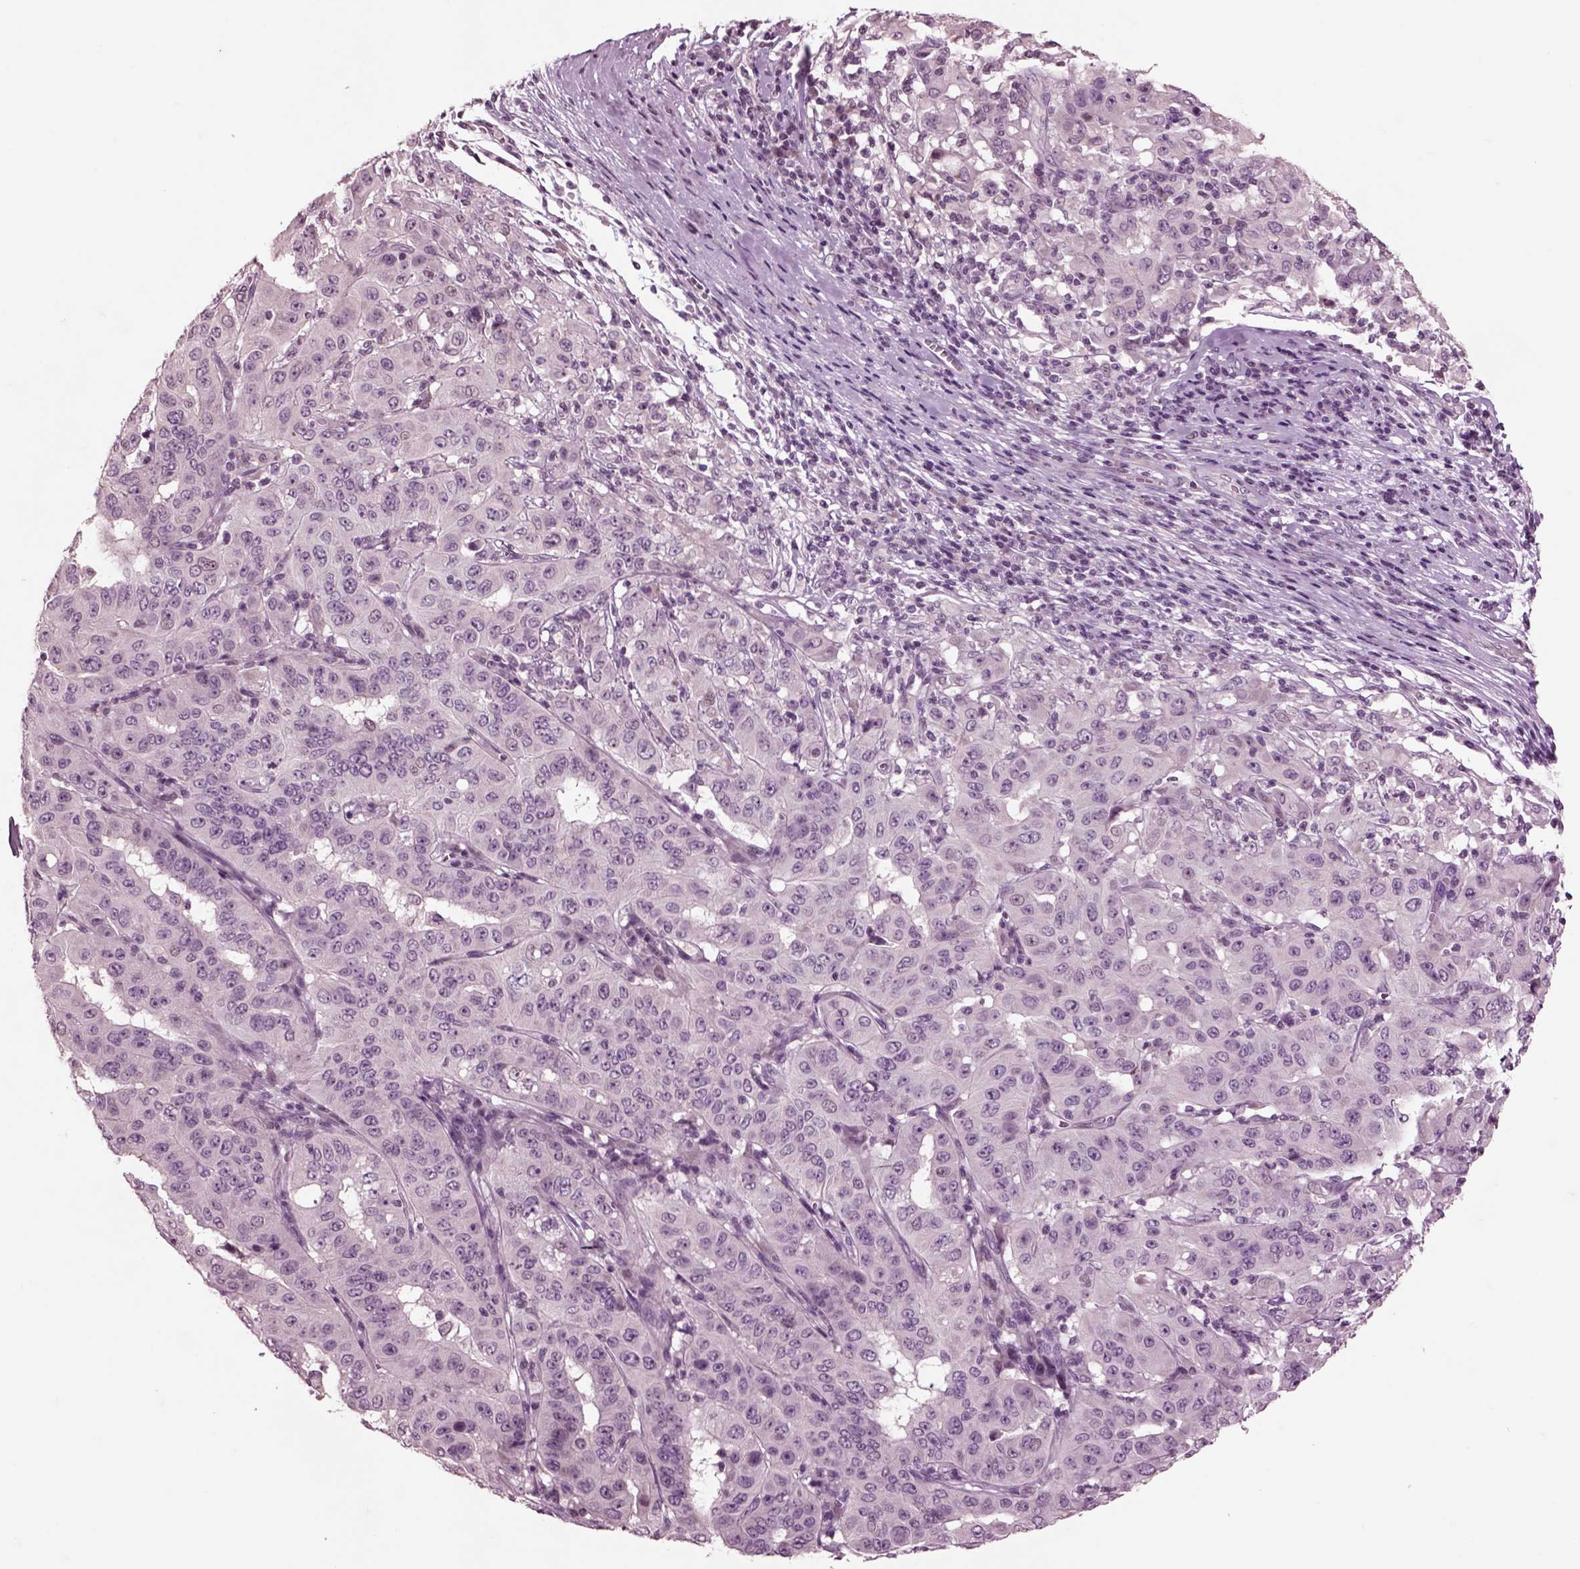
{"staining": {"intensity": "negative", "quantity": "none", "location": "none"}, "tissue": "pancreatic cancer", "cell_type": "Tumor cells", "image_type": "cancer", "snomed": [{"axis": "morphology", "description": "Adenocarcinoma, NOS"}, {"axis": "topography", "description": "Pancreas"}], "caption": "Tumor cells show no significant positivity in adenocarcinoma (pancreatic). (DAB (3,3'-diaminobenzidine) immunohistochemistry (IHC) with hematoxylin counter stain).", "gene": "CHGB", "patient": {"sex": "male", "age": 63}}